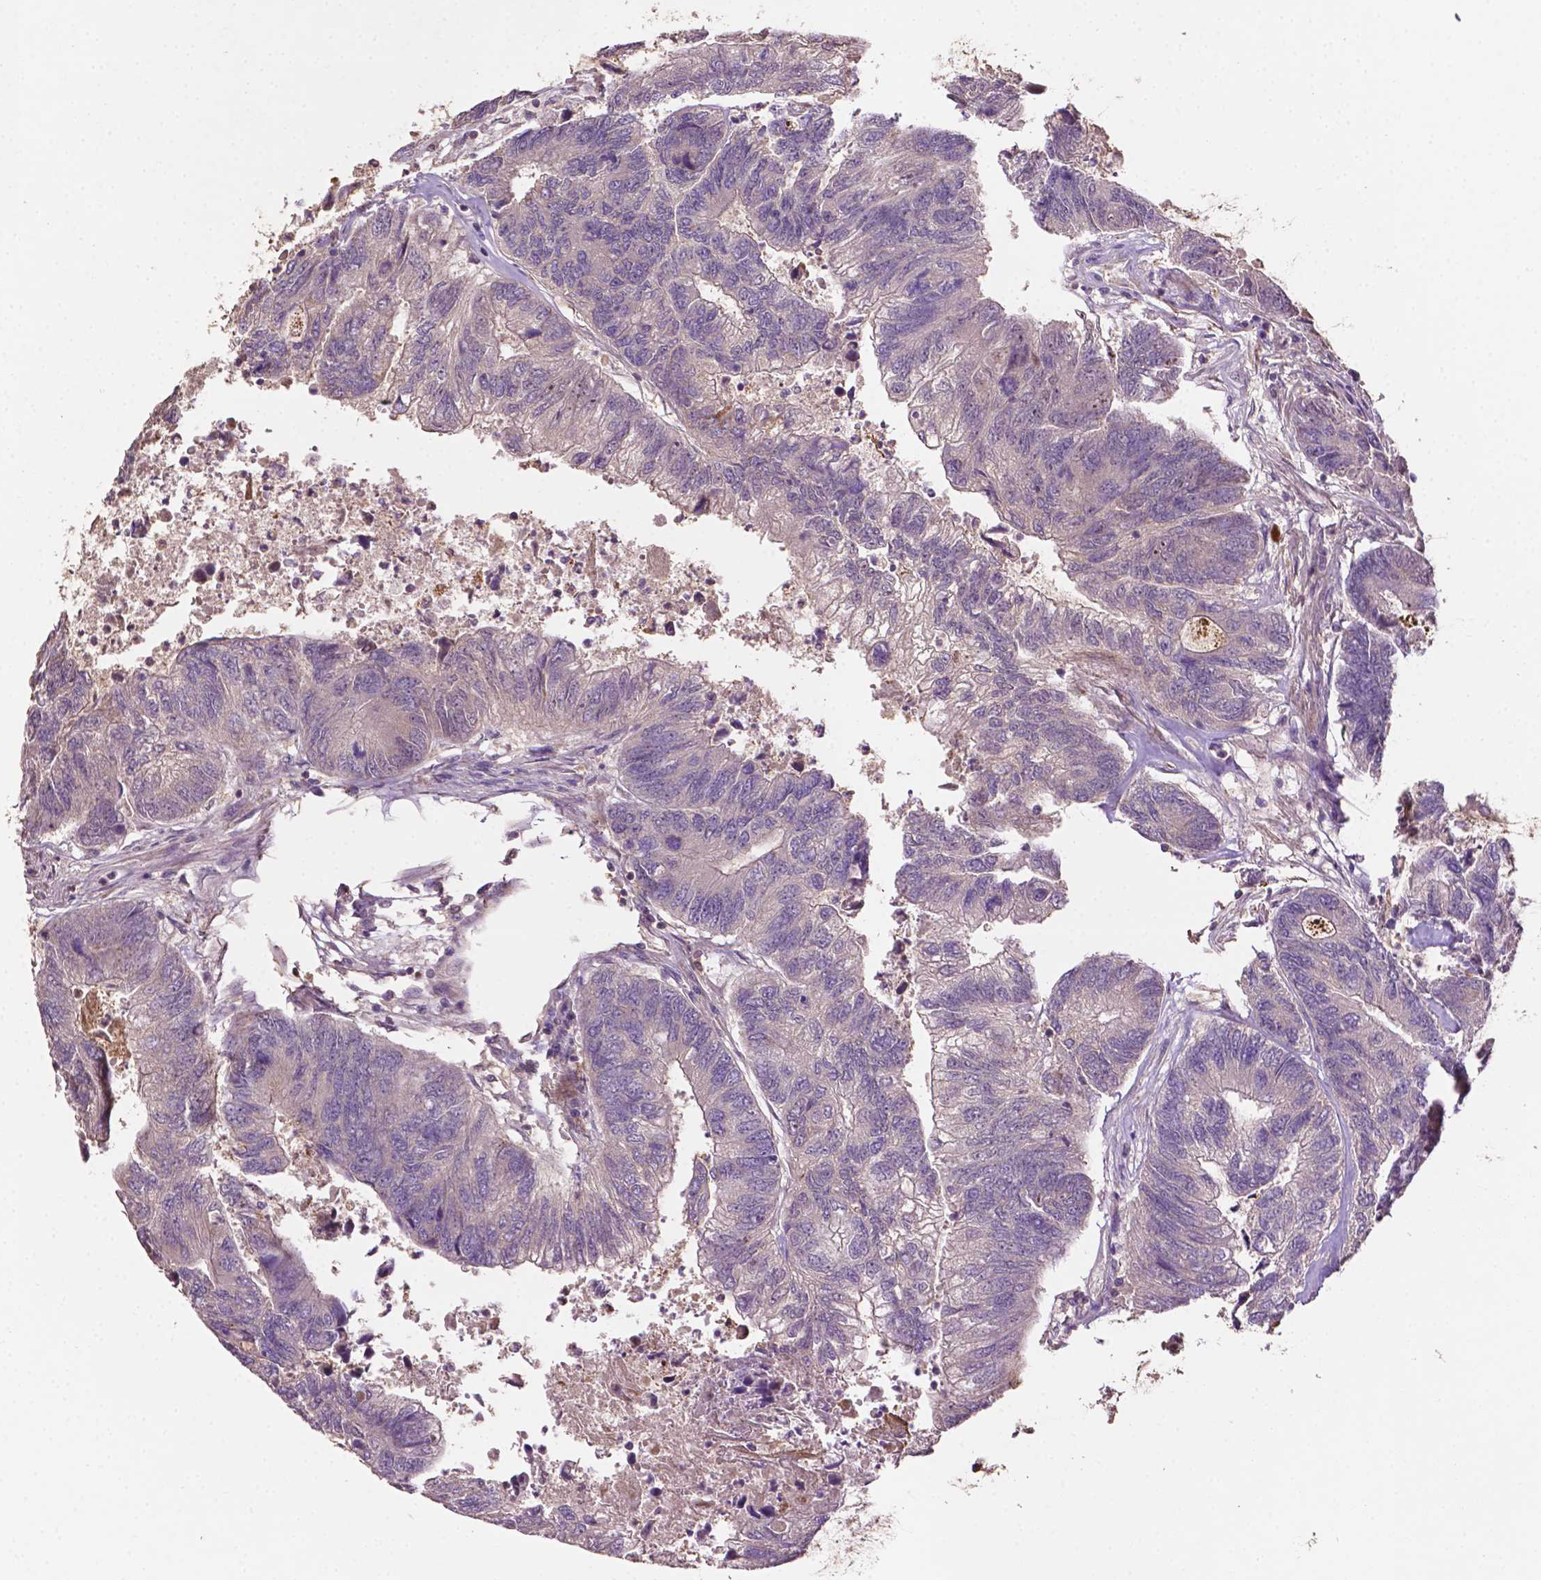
{"staining": {"intensity": "negative", "quantity": "none", "location": "none"}, "tissue": "colorectal cancer", "cell_type": "Tumor cells", "image_type": "cancer", "snomed": [{"axis": "morphology", "description": "Adenocarcinoma, NOS"}, {"axis": "topography", "description": "Colon"}], "caption": "The histopathology image displays no significant positivity in tumor cells of adenocarcinoma (colorectal). Nuclei are stained in blue.", "gene": "LRR1", "patient": {"sex": "female", "age": 67}}